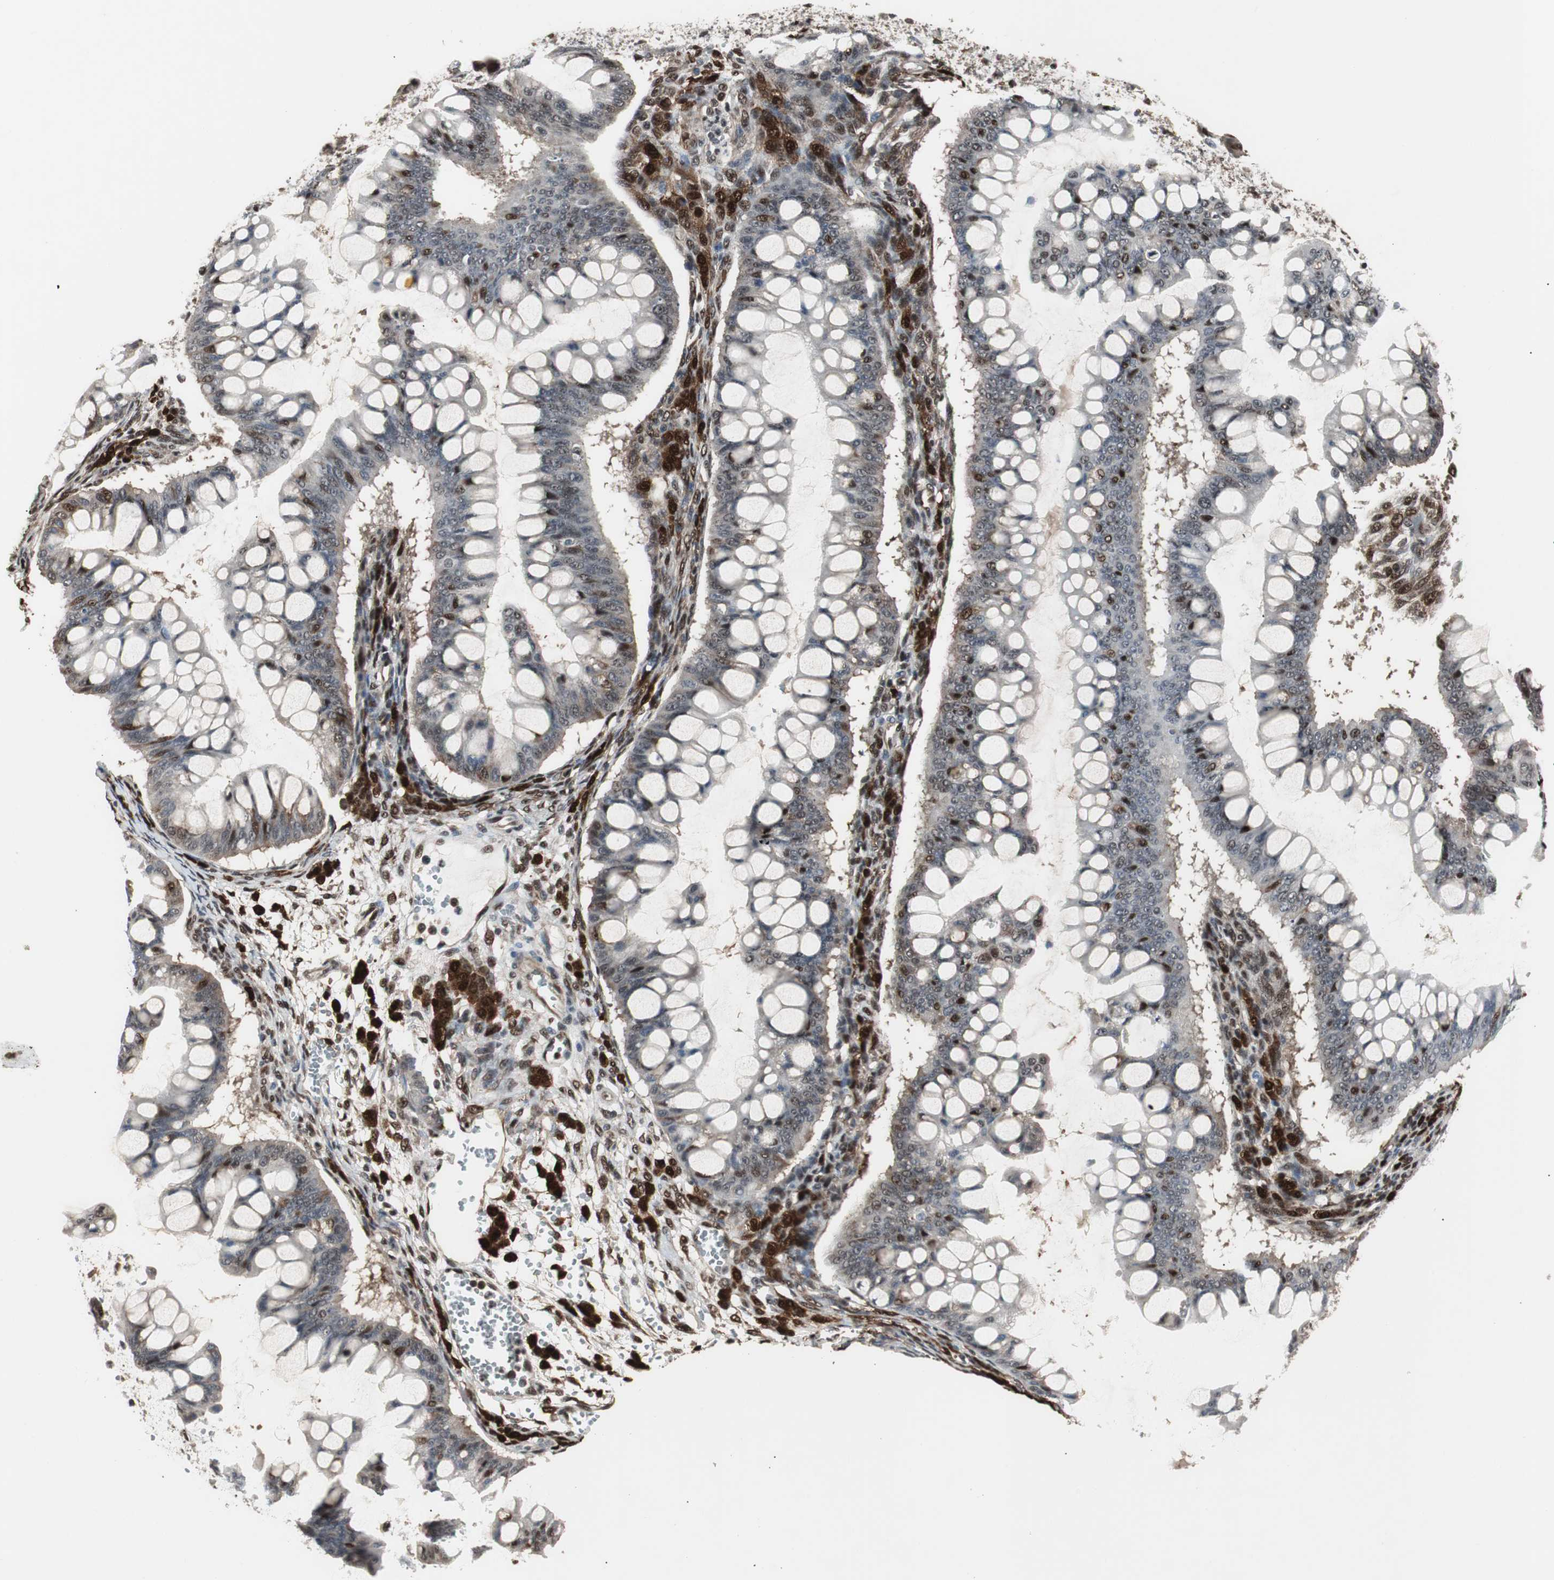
{"staining": {"intensity": "strong", "quantity": "<25%", "location": "cytoplasmic/membranous,nuclear"}, "tissue": "ovarian cancer", "cell_type": "Tumor cells", "image_type": "cancer", "snomed": [{"axis": "morphology", "description": "Cystadenocarcinoma, mucinous, NOS"}, {"axis": "topography", "description": "Ovary"}], "caption": "High-power microscopy captured an immunohistochemistry micrograph of ovarian mucinous cystadenocarcinoma, revealing strong cytoplasmic/membranous and nuclear staining in approximately <25% of tumor cells.", "gene": "ACLY", "patient": {"sex": "female", "age": 73}}